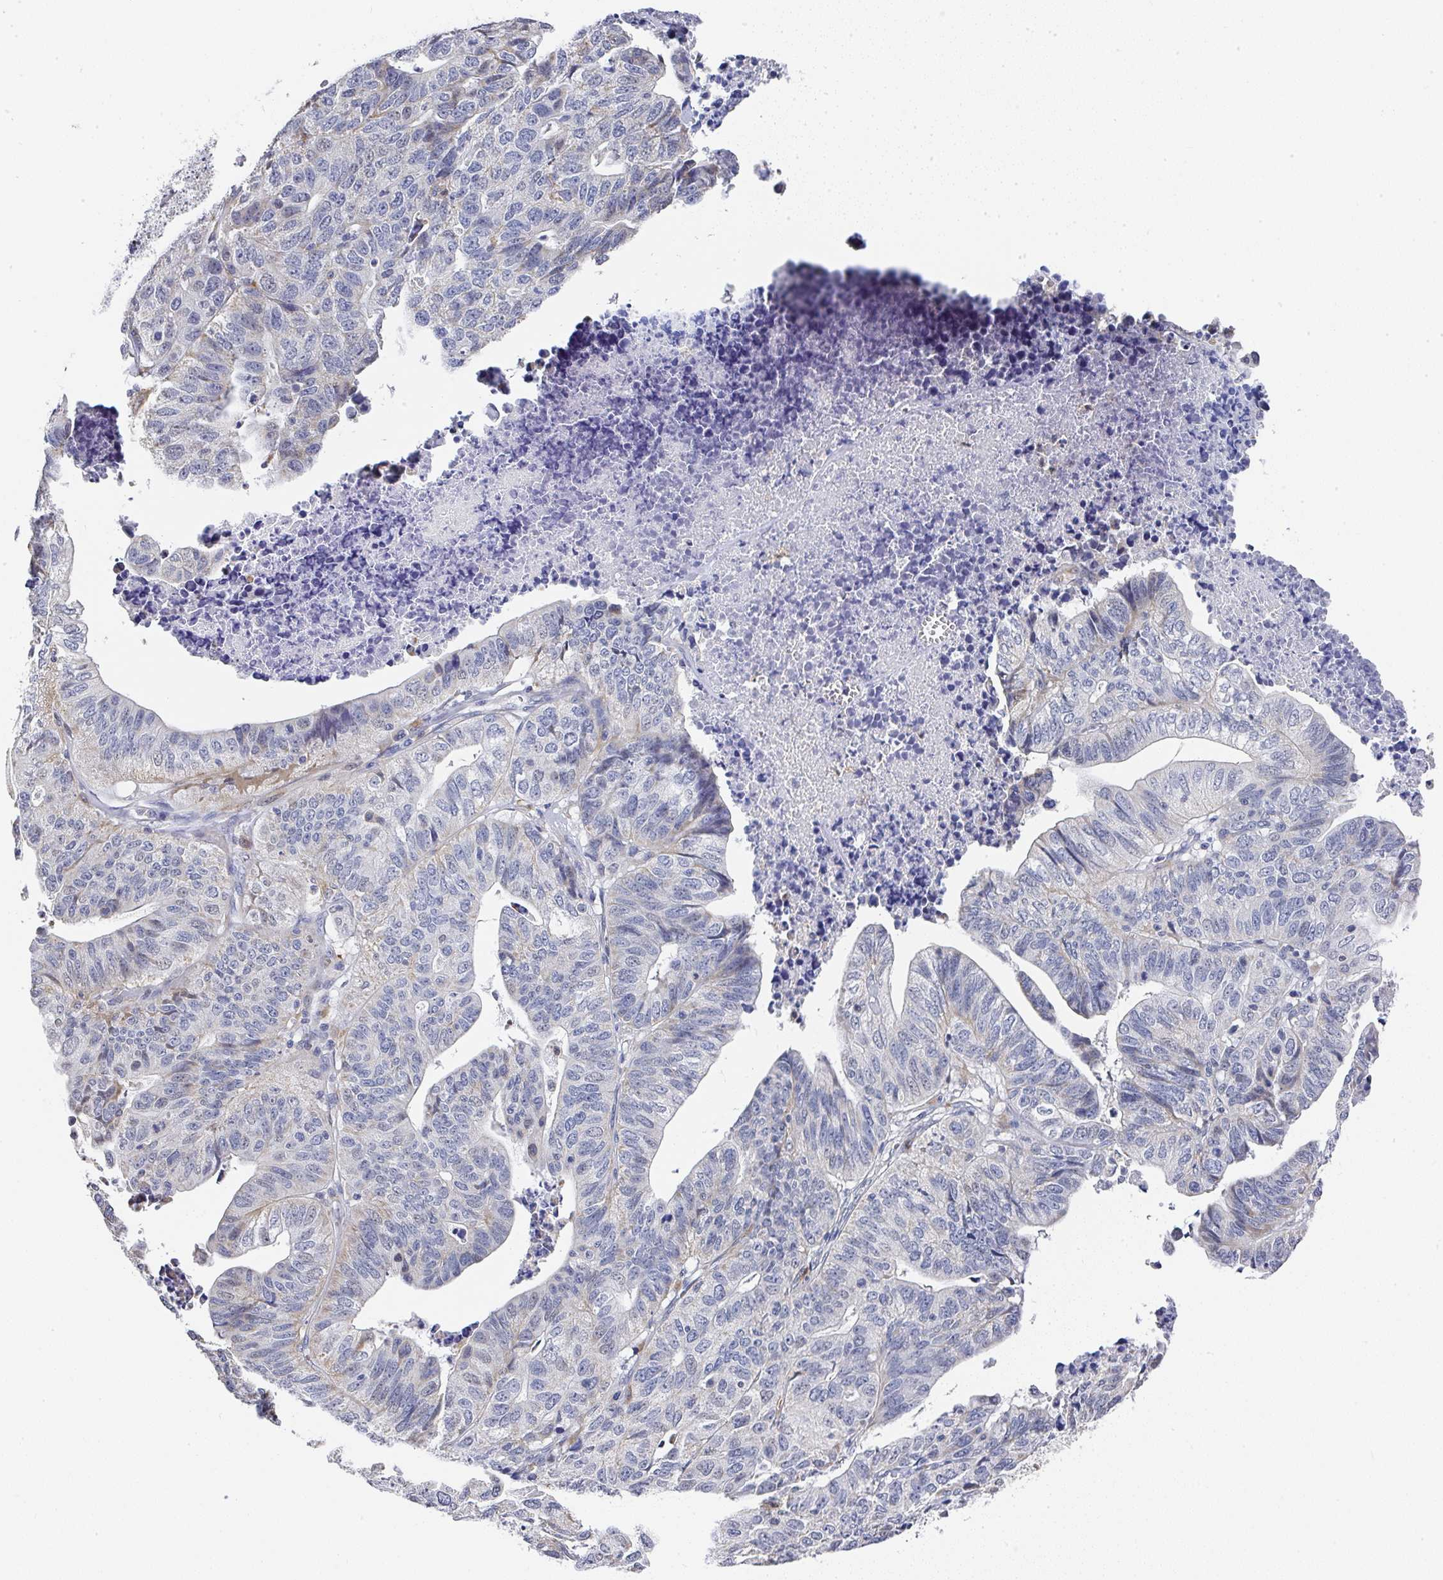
{"staining": {"intensity": "negative", "quantity": "none", "location": "none"}, "tissue": "stomach cancer", "cell_type": "Tumor cells", "image_type": "cancer", "snomed": [{"axis": "morphology", "description": "Adenocarcinoma, NOS"}, {"axis": "topography", "description": "Stomach, upper"}], "caption": "A high-resolution micrograph shows immunohistochemistry (IHC) staining of stomach cancer (adenocarcinoma), which demonstrates no significant positivity in tumor cells.", "gene": "NCF1", "patient": {"sex": "female", "age": 67}}